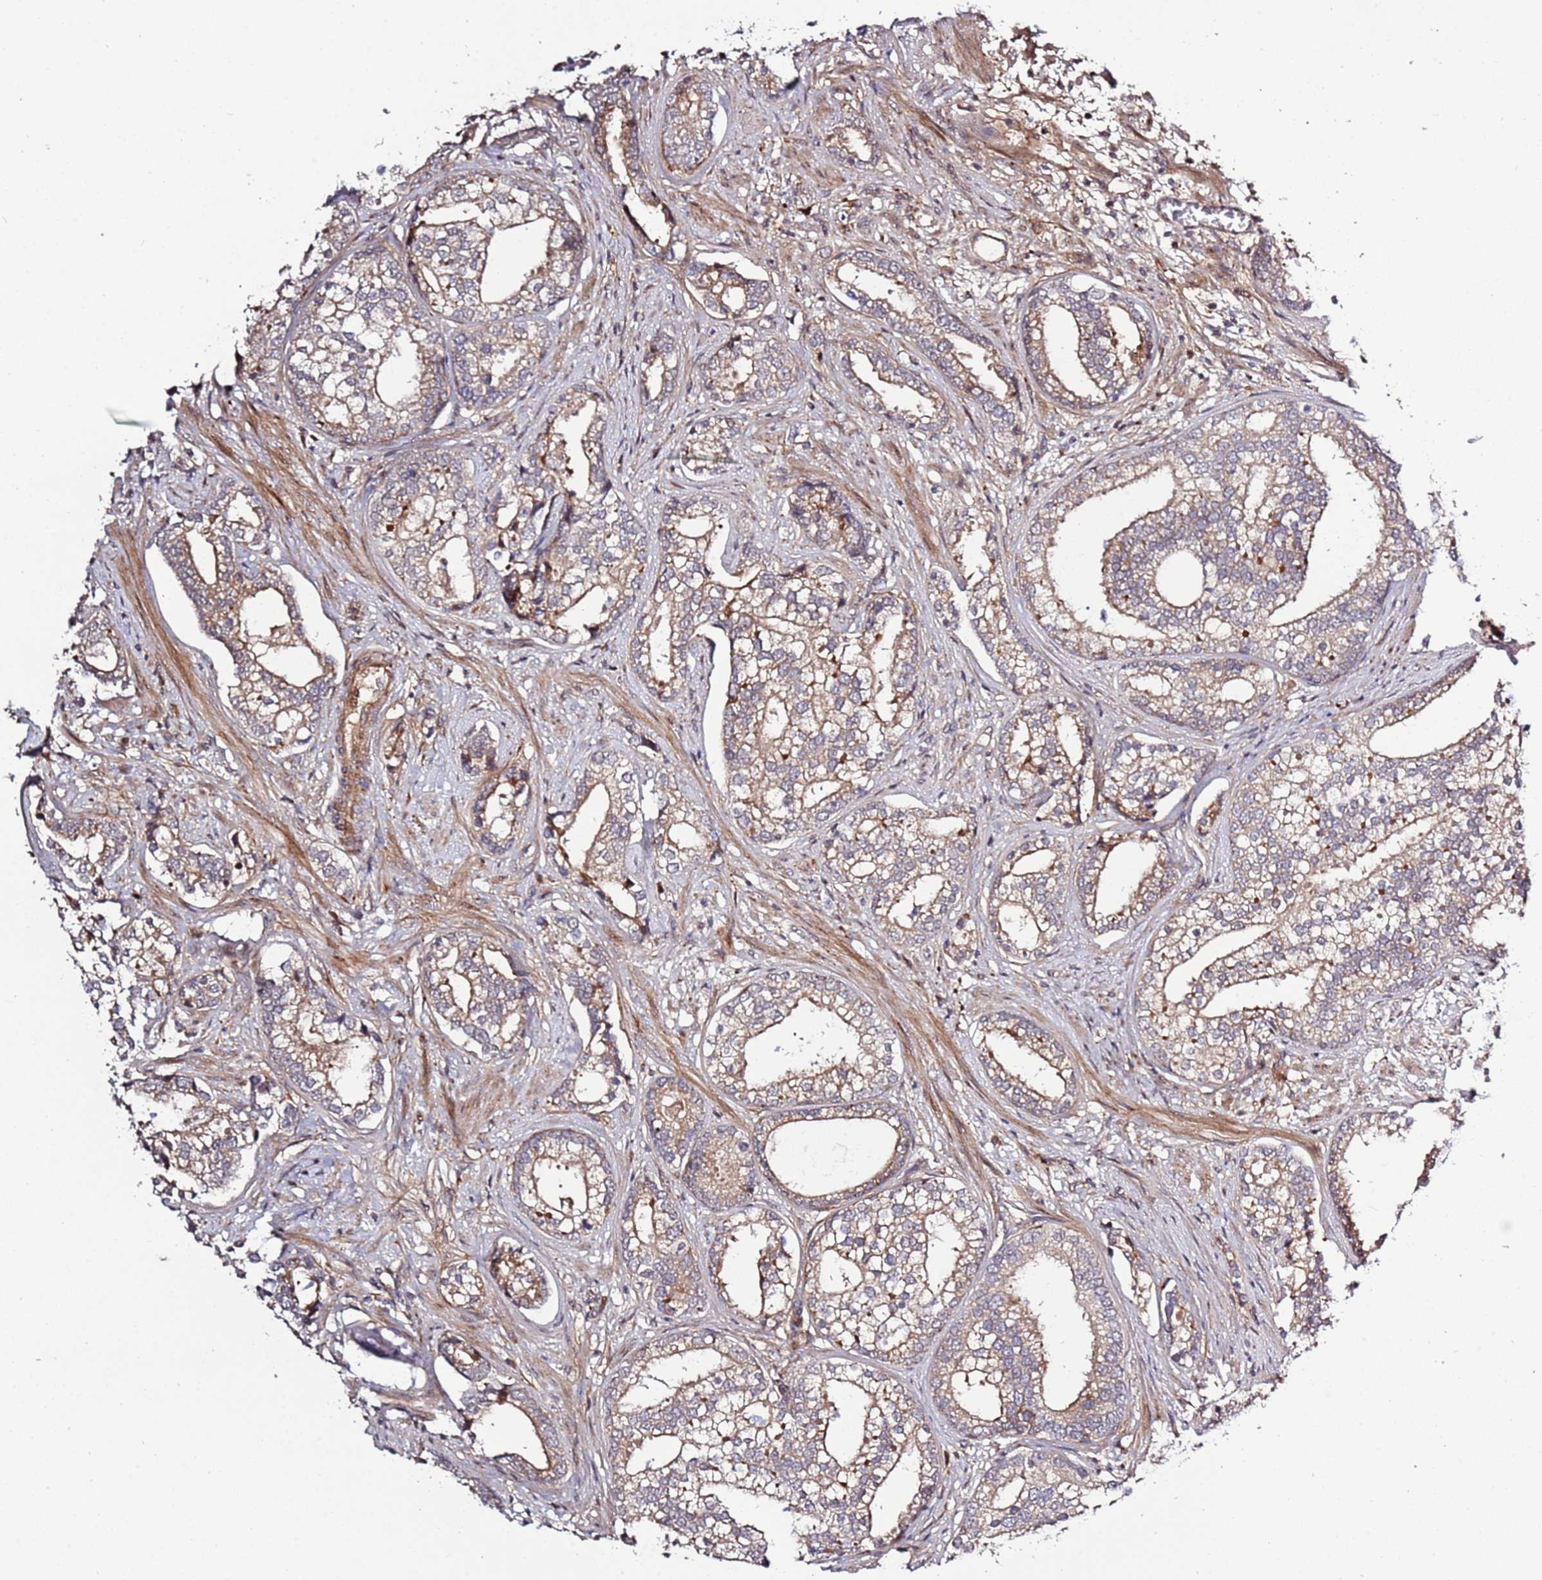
{"staining": {"intensity": "moderate", "quantity": ">75%", "location": "cytoplasmic/membranous"}, "tissue": "prostate cancer", "cell_type": "Tumor cells", "image_type": "cancer", "snomed": [{"axis": "morphology", "description": "Adenocarcinoma, High grade"}, {"axis": "topography", "description": "Prostate"}], "caption": "This image demonstrates IHC staining of human prostate cancer, with medium moderate cytoplasmic/membranous positivity in about >75% of tumor cells.", "gene": "RHBDL1", "patient": {"sex": "male", "age": 75}}